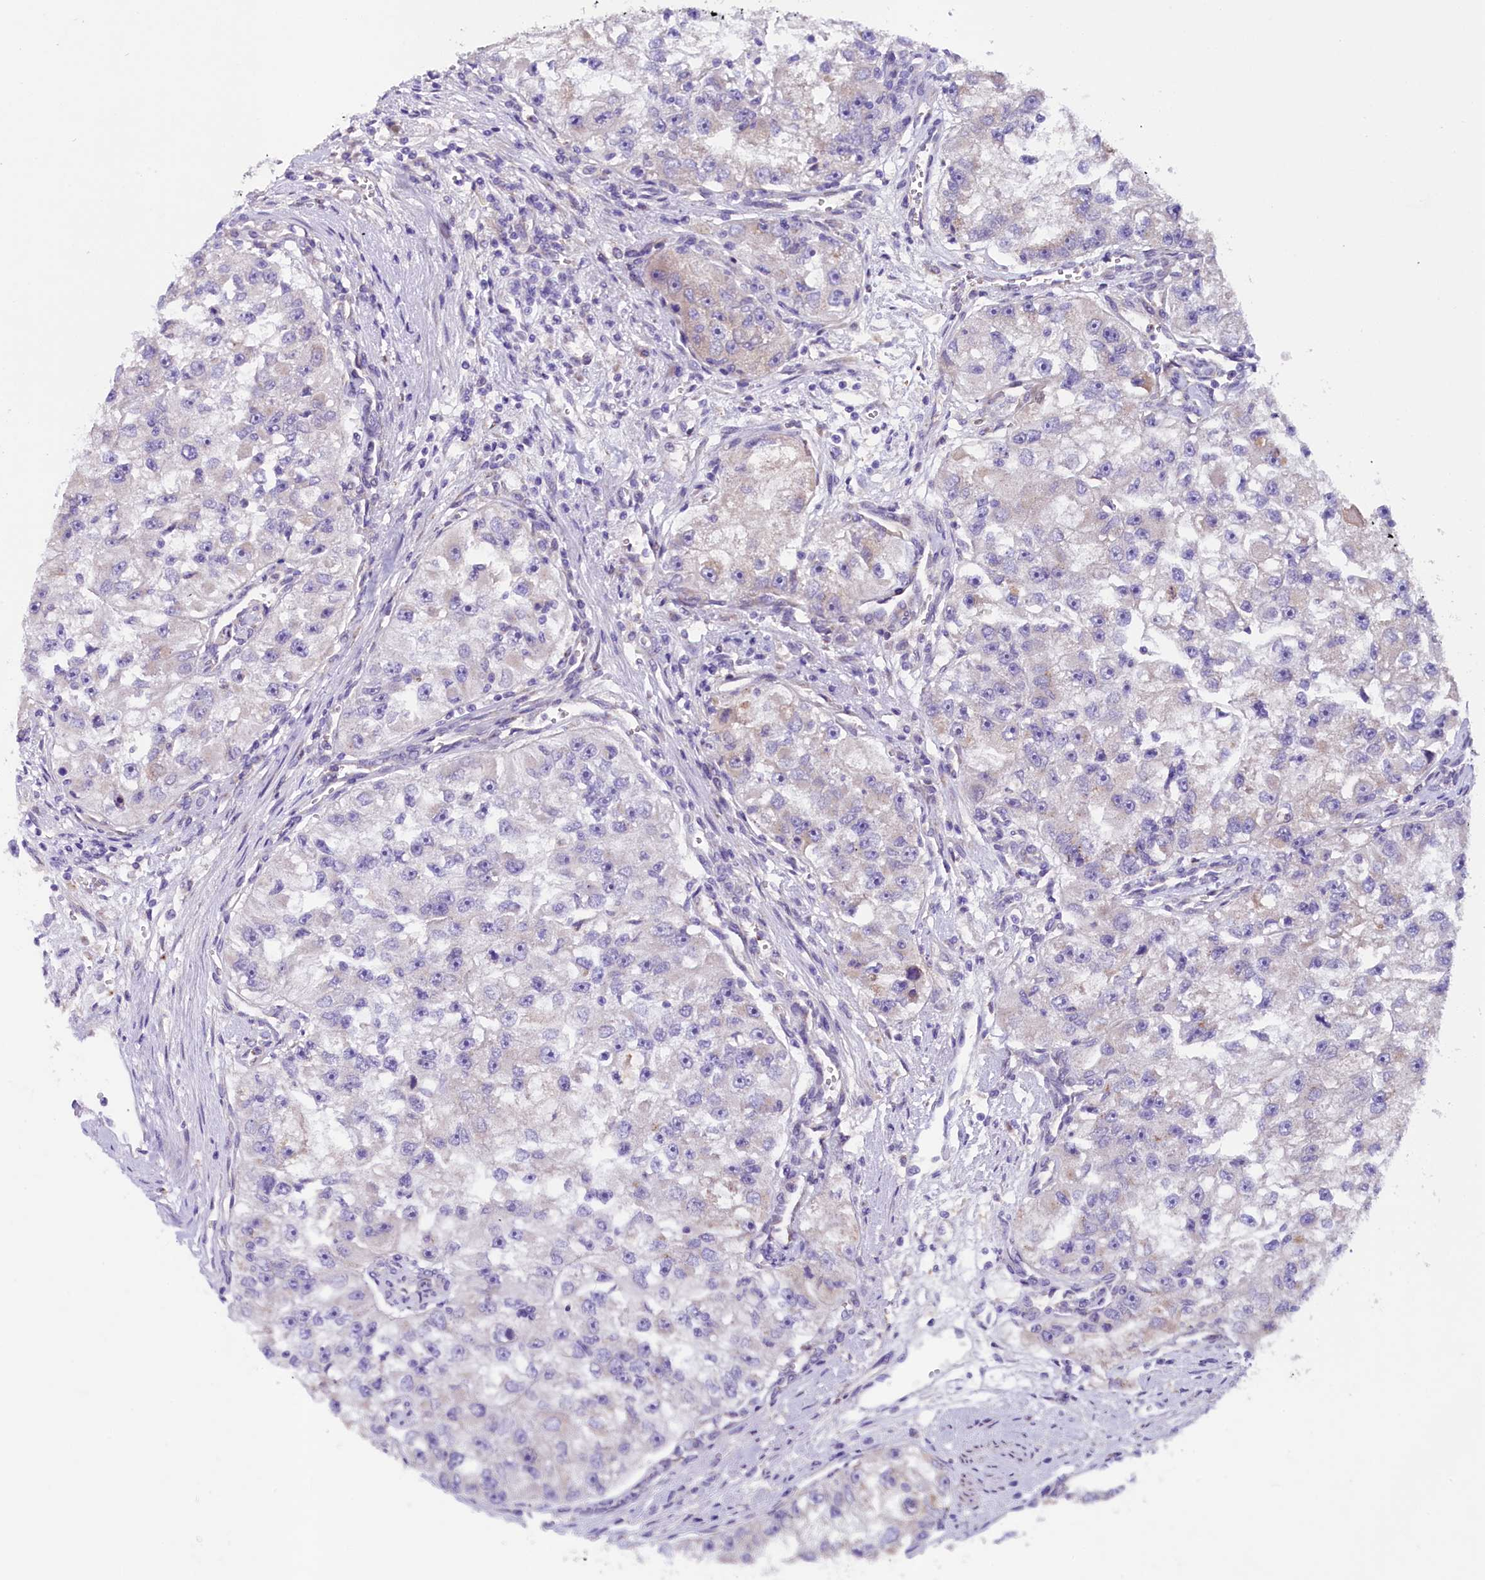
{"staining": {"intensity": "negative", "quantity": "none", "location": "none"}, "tissue": "renal cancer", "cell_type": "Tumor cells", "image_type": "cancer", "snomed": [{"axis": "morphology", "description": "Adenocarcinoma, NOS"}, {"axis": "topography", "description": "Kidney"}], "caption": "A high-resolution photomicrograph shows immunohistochemistry staining of renal cancer, which shows no significant expression in tumor cells.", "gene": "GPR108", "patient": {"sex": "male", "age": 63}}